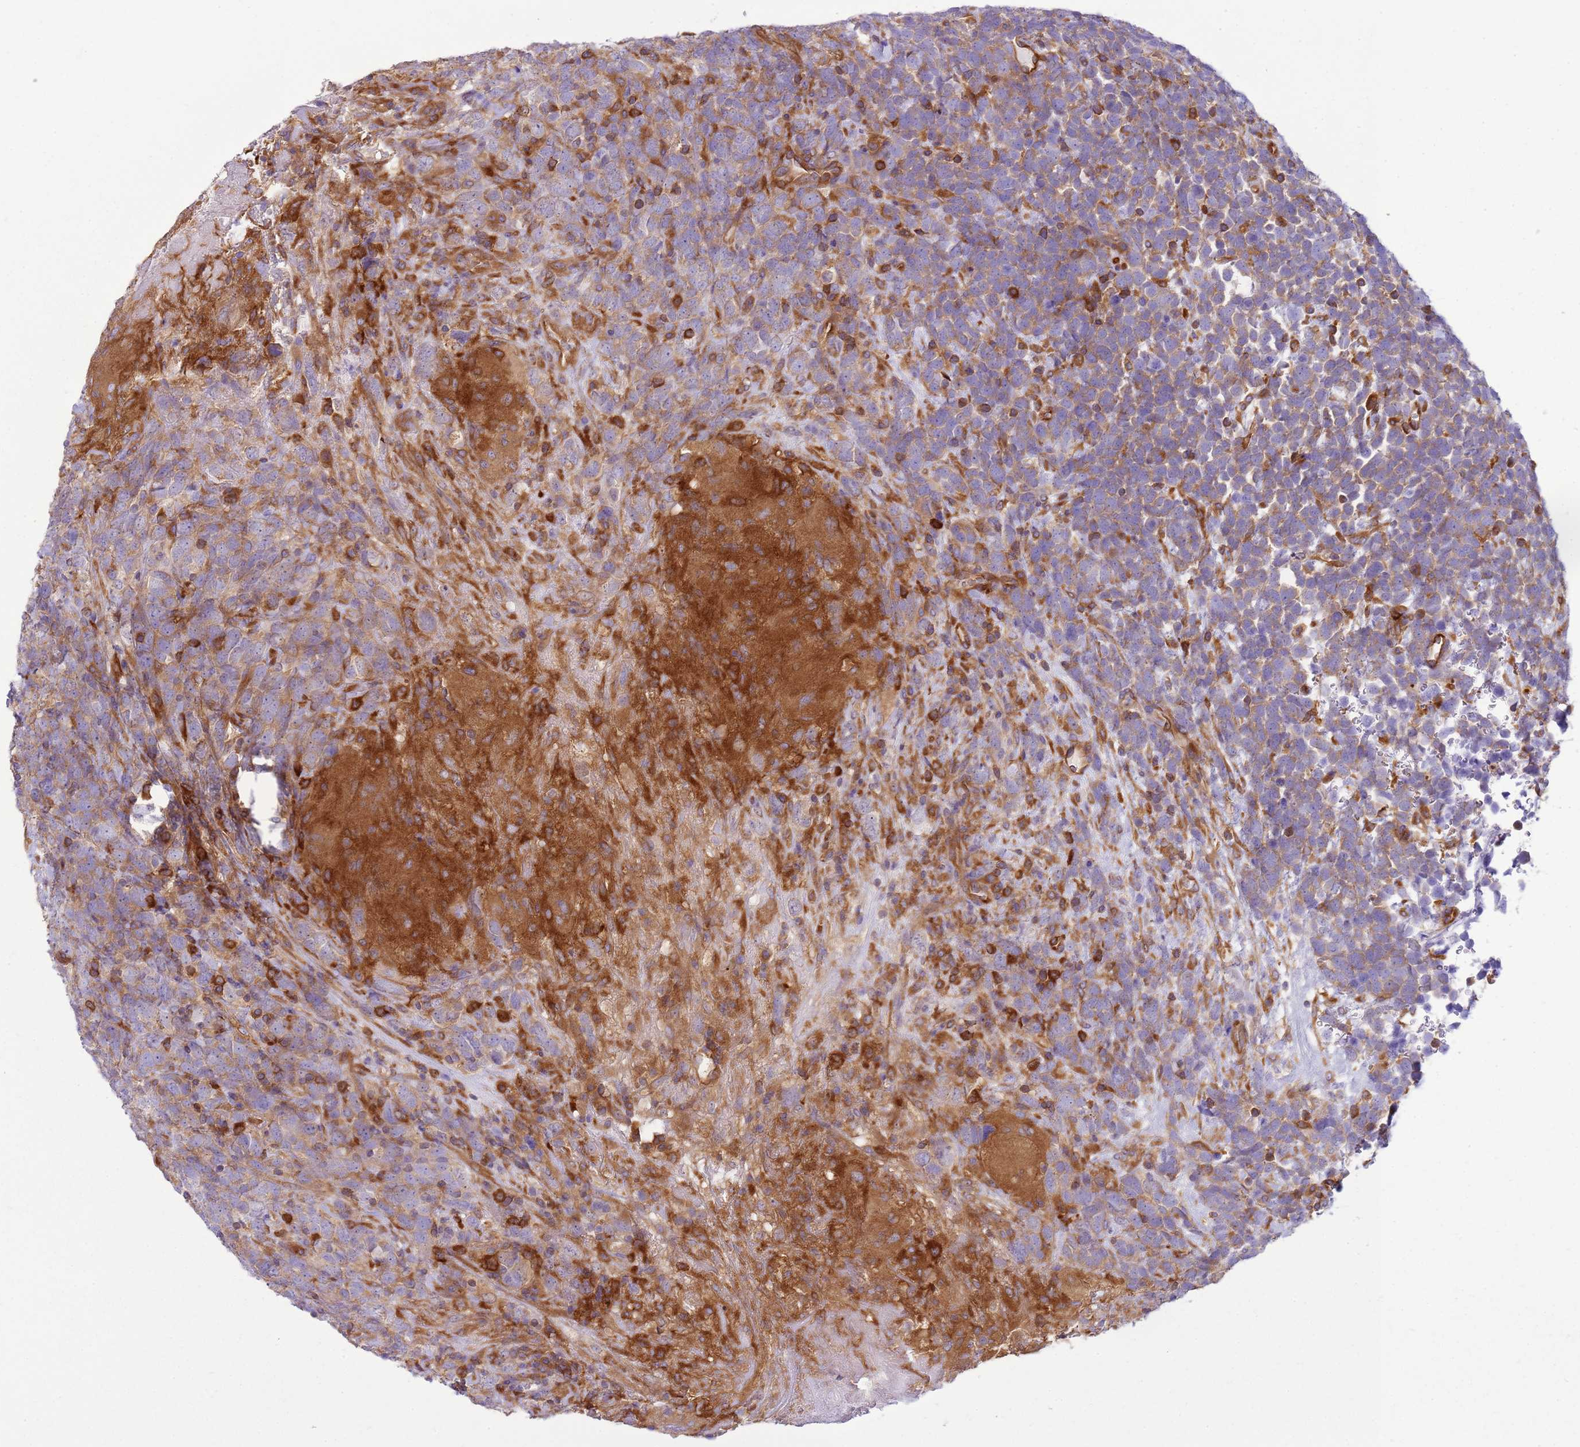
{"staining": {"intensity": "weak", "quantity": ">75%", "location": "cytoplasmic/membranous"}, "tissue": "urothelial cancer", "cell_type": "Tumor cells", "image_type": "cancer", "snomed": [{"axis": "morphology", "description": "Urothelial carcinoma, High grade"}, {"axis": "topography", "description": "Urinary bladder"}], "caption": "A low amount of weak cytoplasmic/membranous expression is appreciated in approximately >75% of tumor cells in urothelial cancer tissue. The protein of interest is shown in brown color, while the nuclei are stained blue.", "gene": "SNX21", "patient": {"sex": "female", "age": 82}}